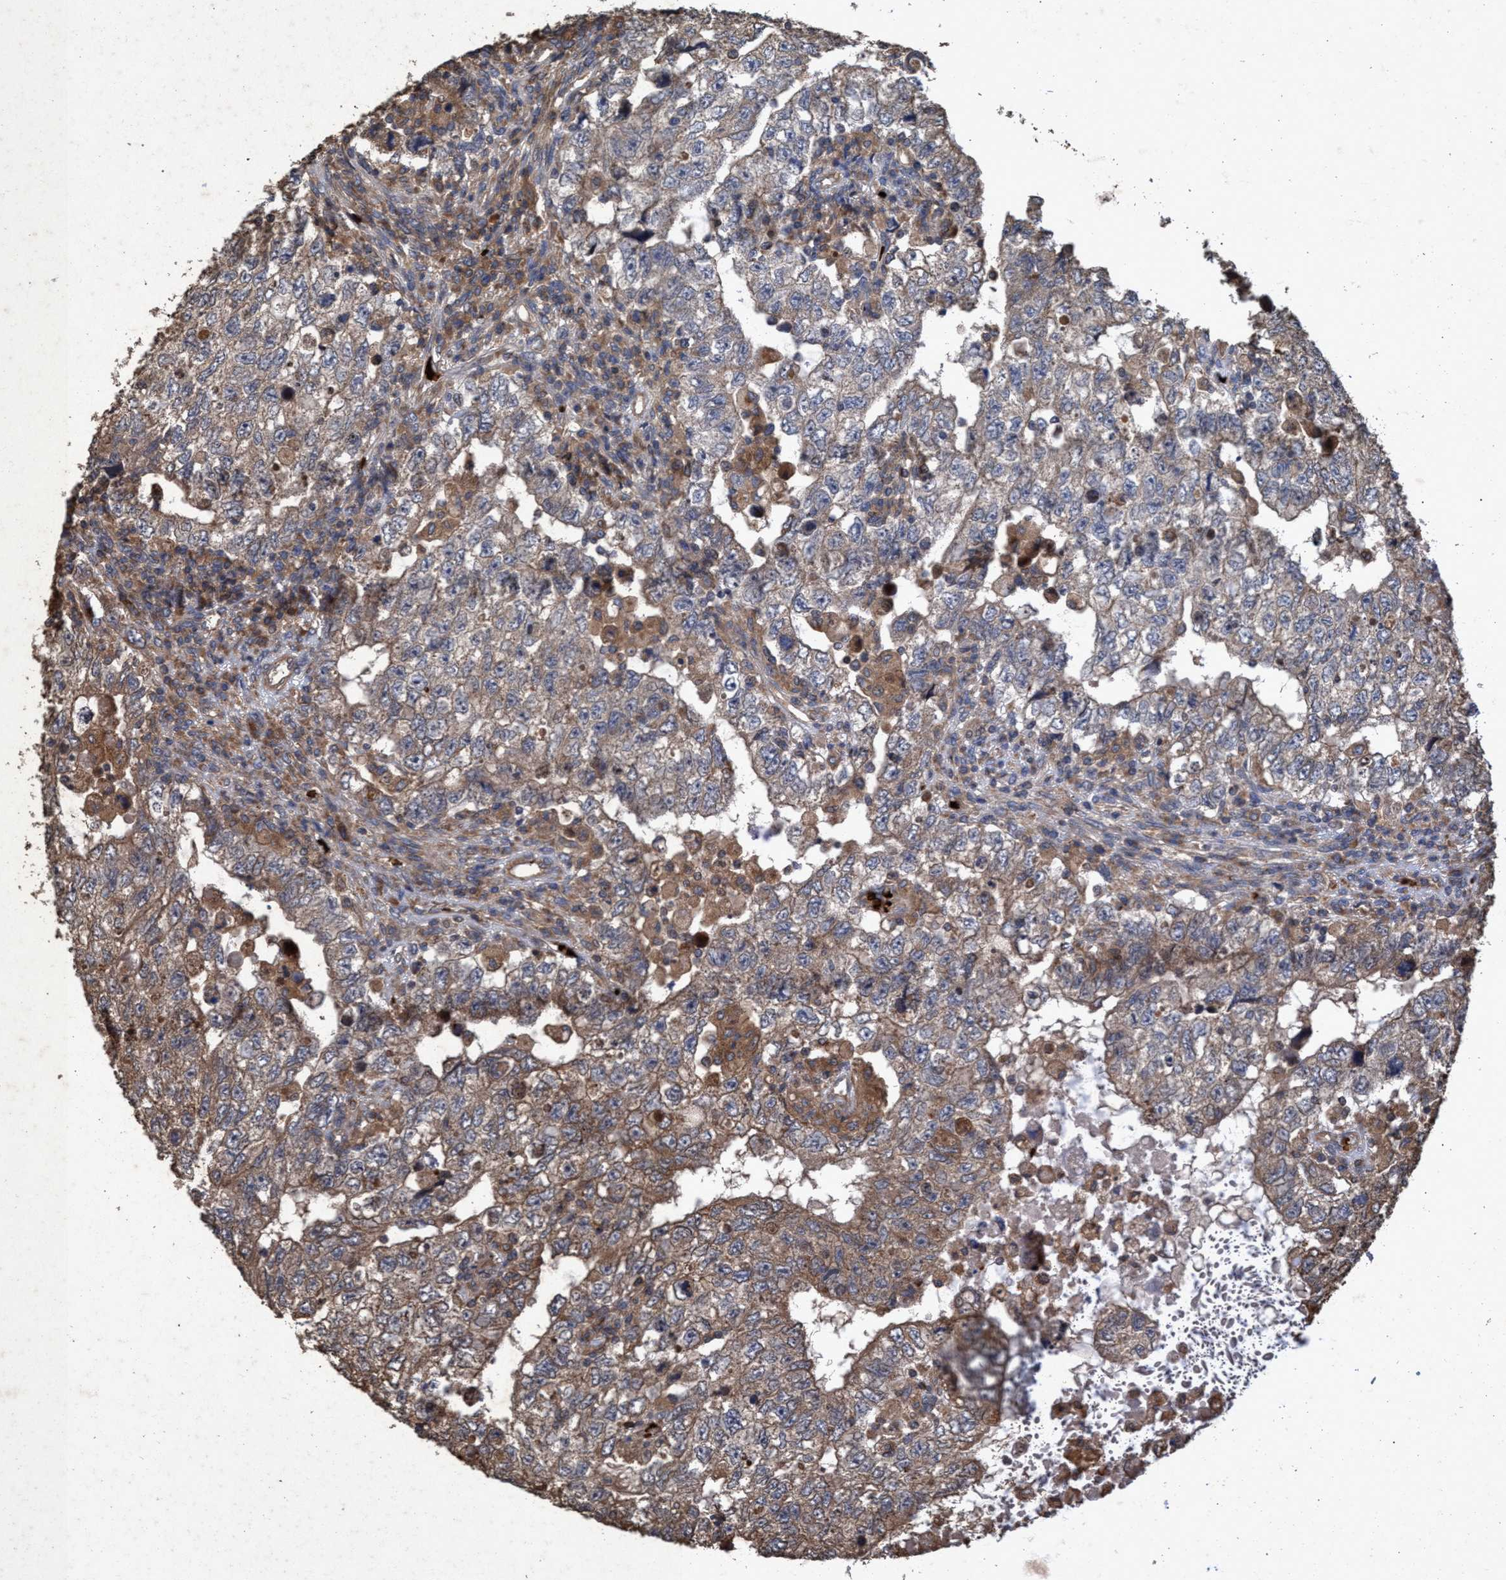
{"staining": {"intensity": "weak", "quantity": "25%-75%", "location": "cytoplasmic/membranous"}, "tissue": "testis cancer", "cell_type": "Tumor cells", "image_type": "cancer", "snomed": [{"axis": "morphology", "description": "Carcinoma, Embryonal, NOS"}, {"axis": "topography", "description": "Testis"}], "caption": "Immunohistochemistry (IHC) staining of testis embryonal carcinoma, which demonstrates low levels of weak cytoplasmic/membranous staining in approximately 25%-75% of tumor cells indicating weak cytoplasmic/membranous protein positivity. The staining was performed using DAB (3,3'-diaminobenzidine) (brown) for protein detection and nuclei were counterstained in hematoxylin (blue).", "gene": "CHMP6", "patient": {"sex": "male", "age": 36}}